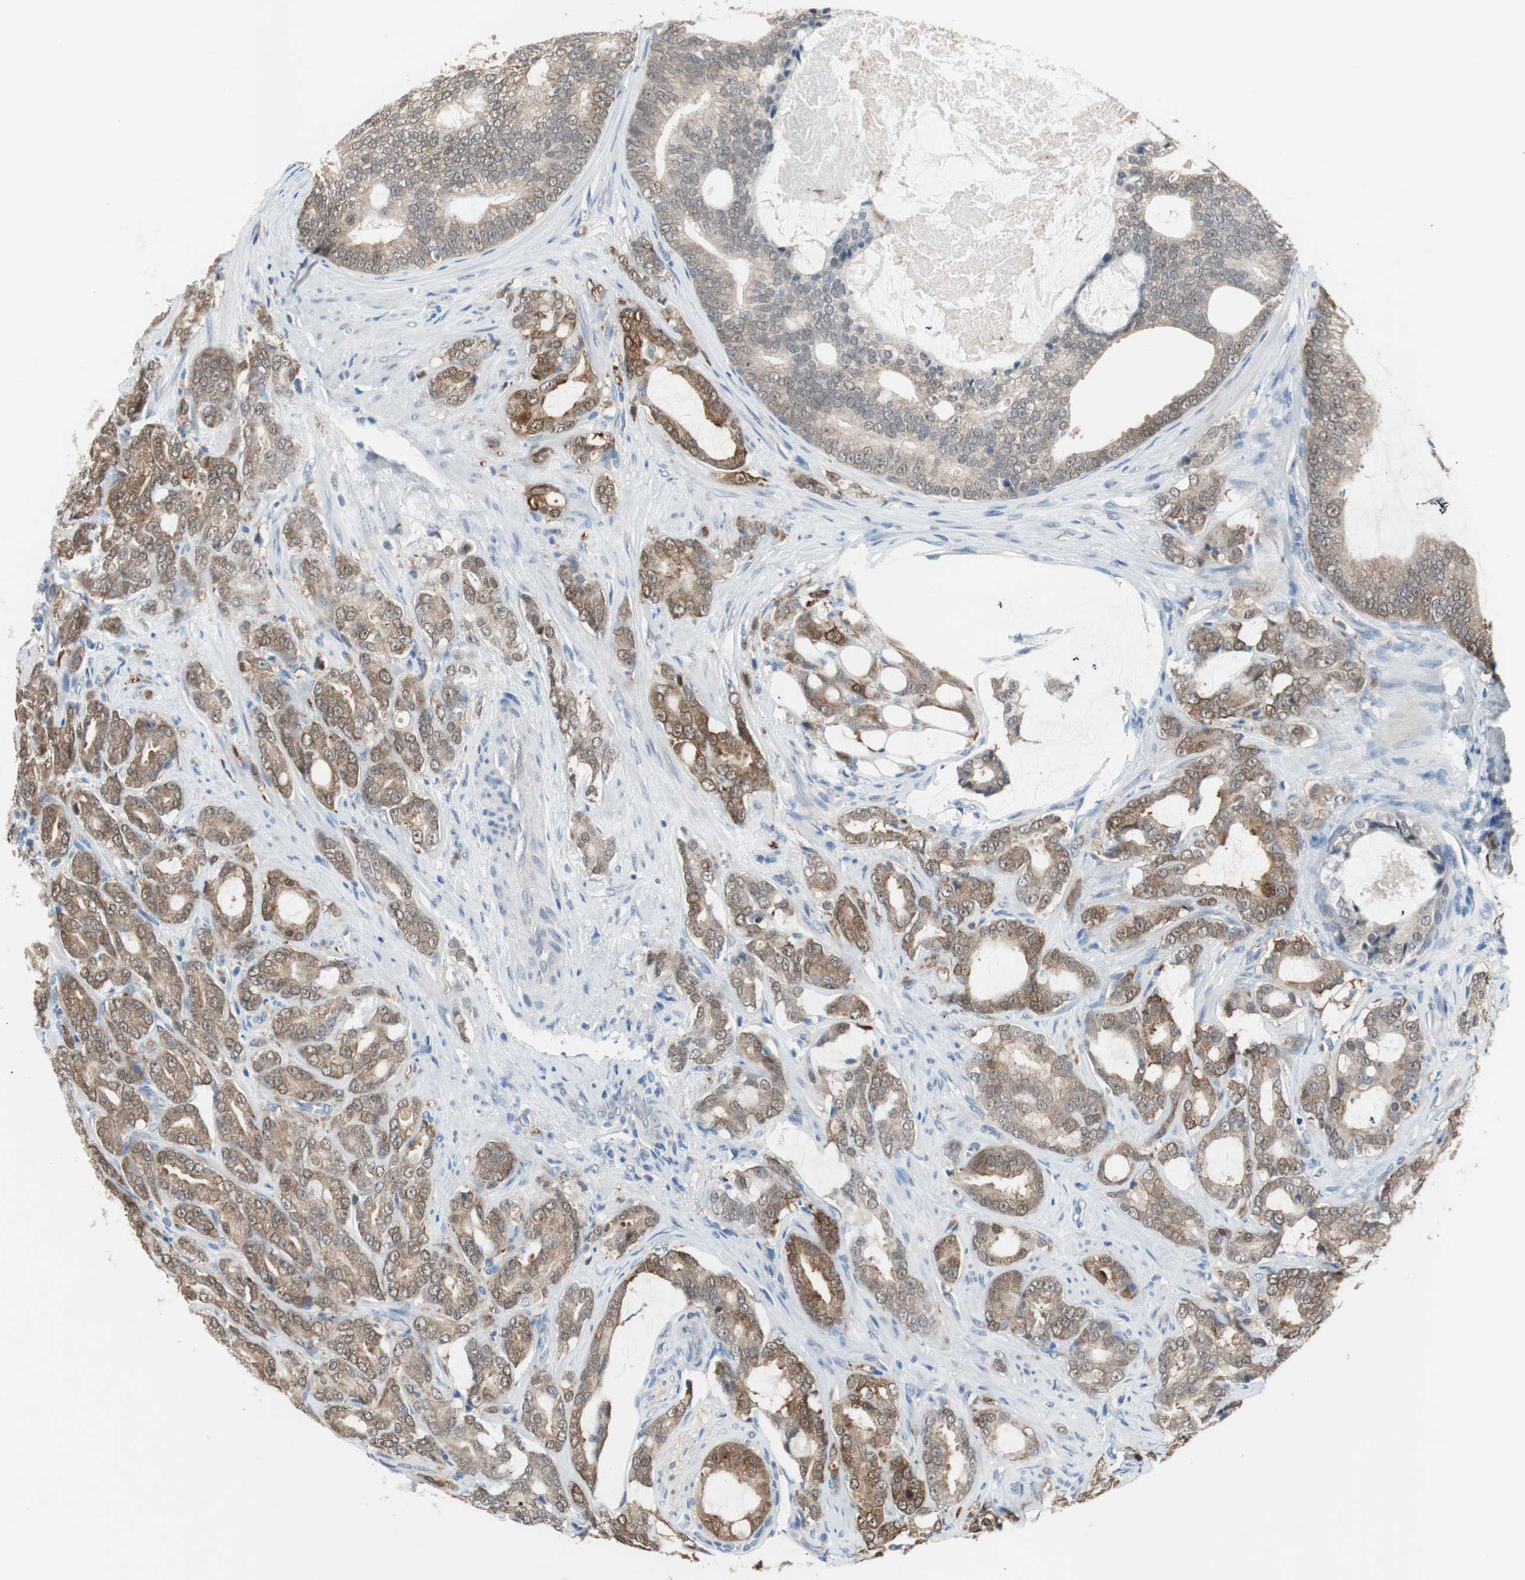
{"staining": {"intensity": "weak", "quantity": ">75%", "location": "cytoplasmic/membranous"}, "tissue": "prostate cancer", "cell_type": "Tumor cells", "image_type": "cancer", "snomed": [{"axis": "morphology", "description": "Adenocarcinoma, Low grade"}, {"axis": "topography", "description": "Prostate"}], "caption": "The micrograph shows staining of prostate cancer, revealing weak cytoplasmic/membranous protein expression (brown color) within tumor cells.", "gene": "GRHL1", "patient": {"sex": "male", "age": 58}}